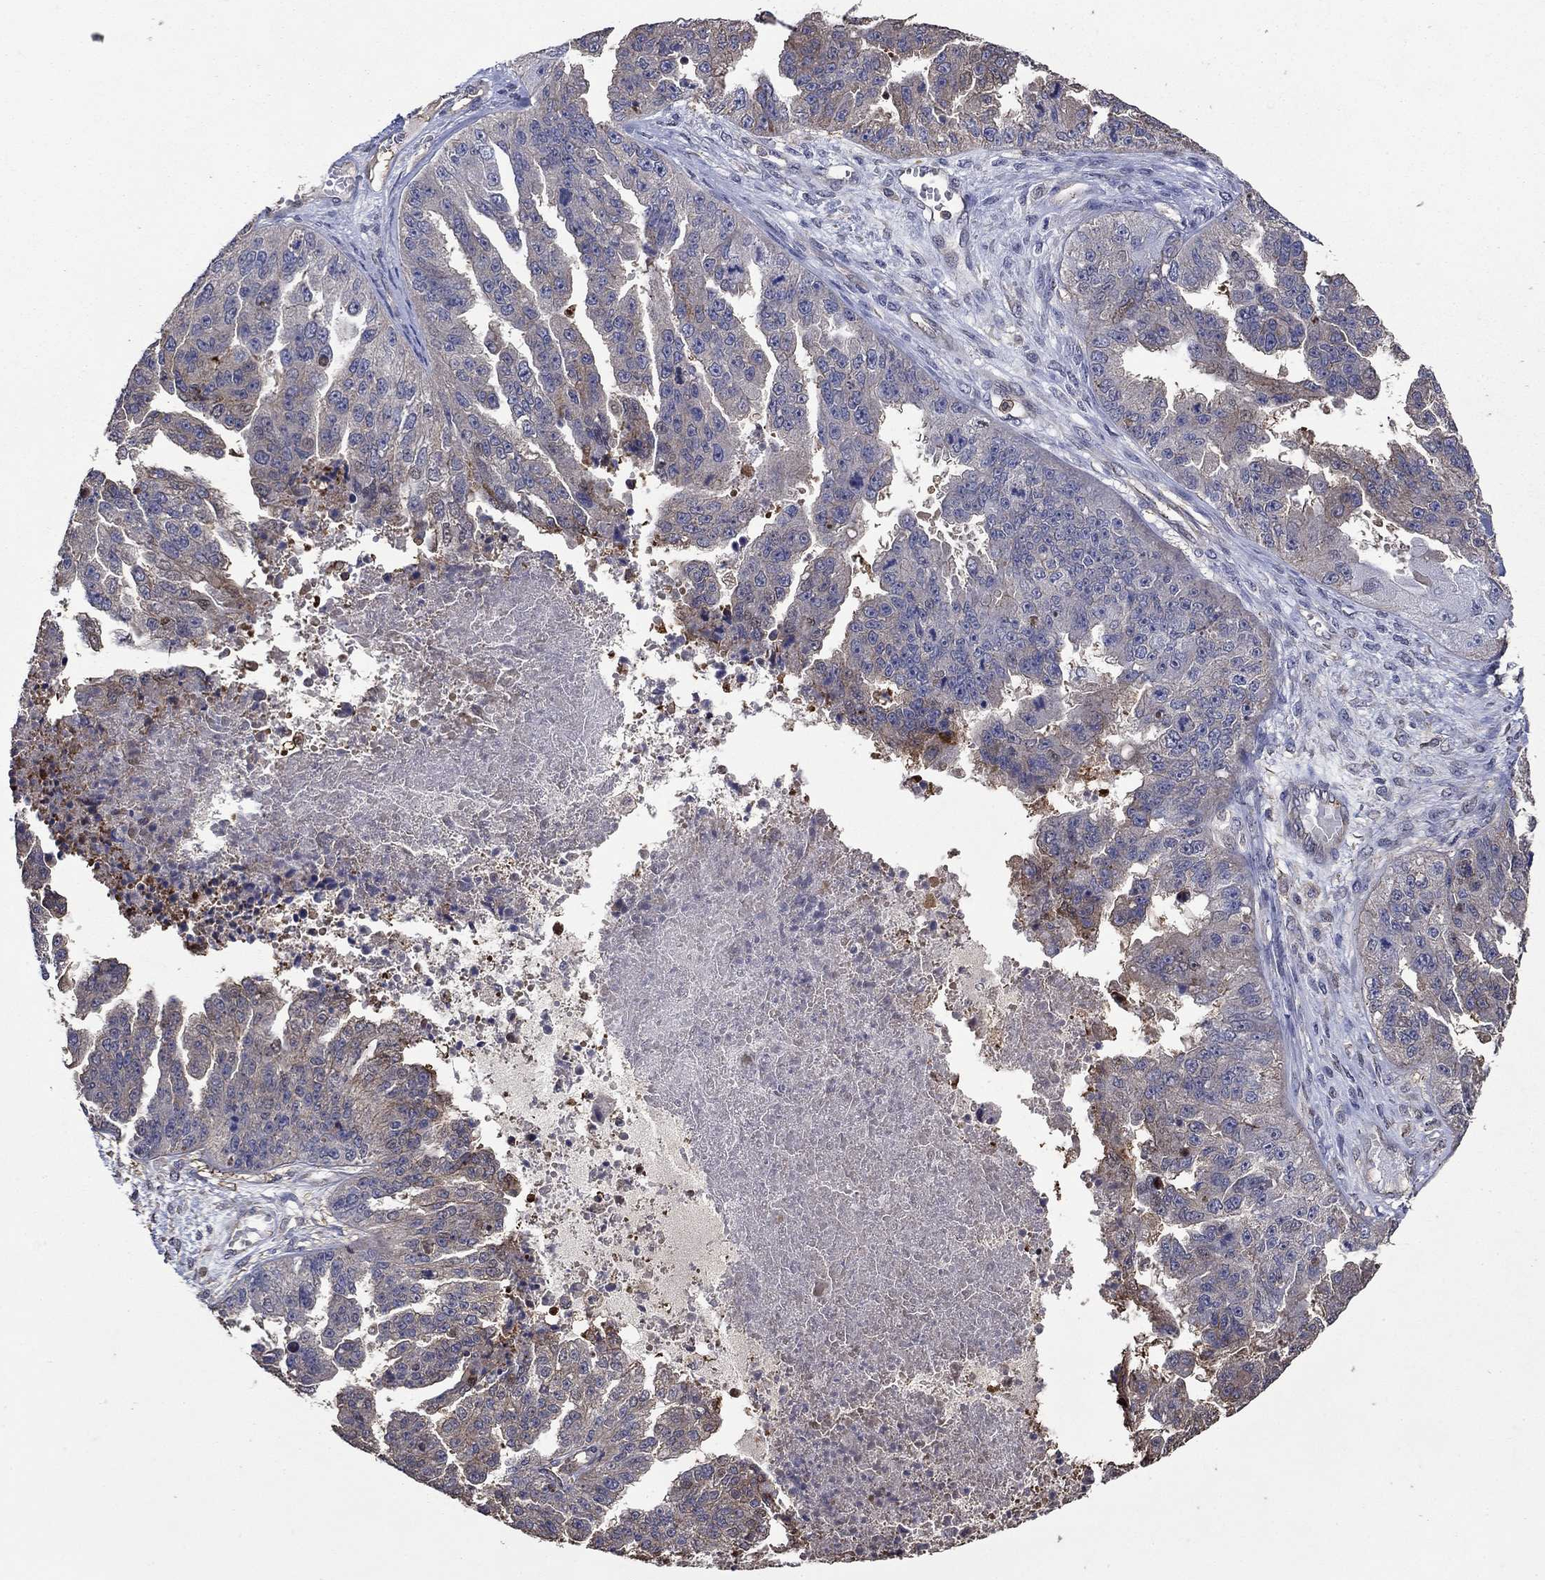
{"staining": {"intensity": "moderate", "quantity": "<25%", "location": "cytoplasmic/membranous"}, "tissue": "ovarian cancer", "cell_type": "Tumor cells", "image_type": "cancer", "snomed": [{"axis": "morphology", "description": "Cystadenocarcinoma, serous, NOS"}, {"axis": "topography", "description": "Ovary"}], "caption": "High-power microscopy captured an IHC image of ovarian serous cystadenocarcinoma, revealing moderate cytoplasmic/membranous expression in about <25% of tumor cells. (Stains: DAB (3,3'-diaminobenzidine) in brown, nuclei in blue, Microscopy: brightfield microscopy at high magnification).", "gene": "DVL1", "patient": {"sex": "female", "age": 58}}